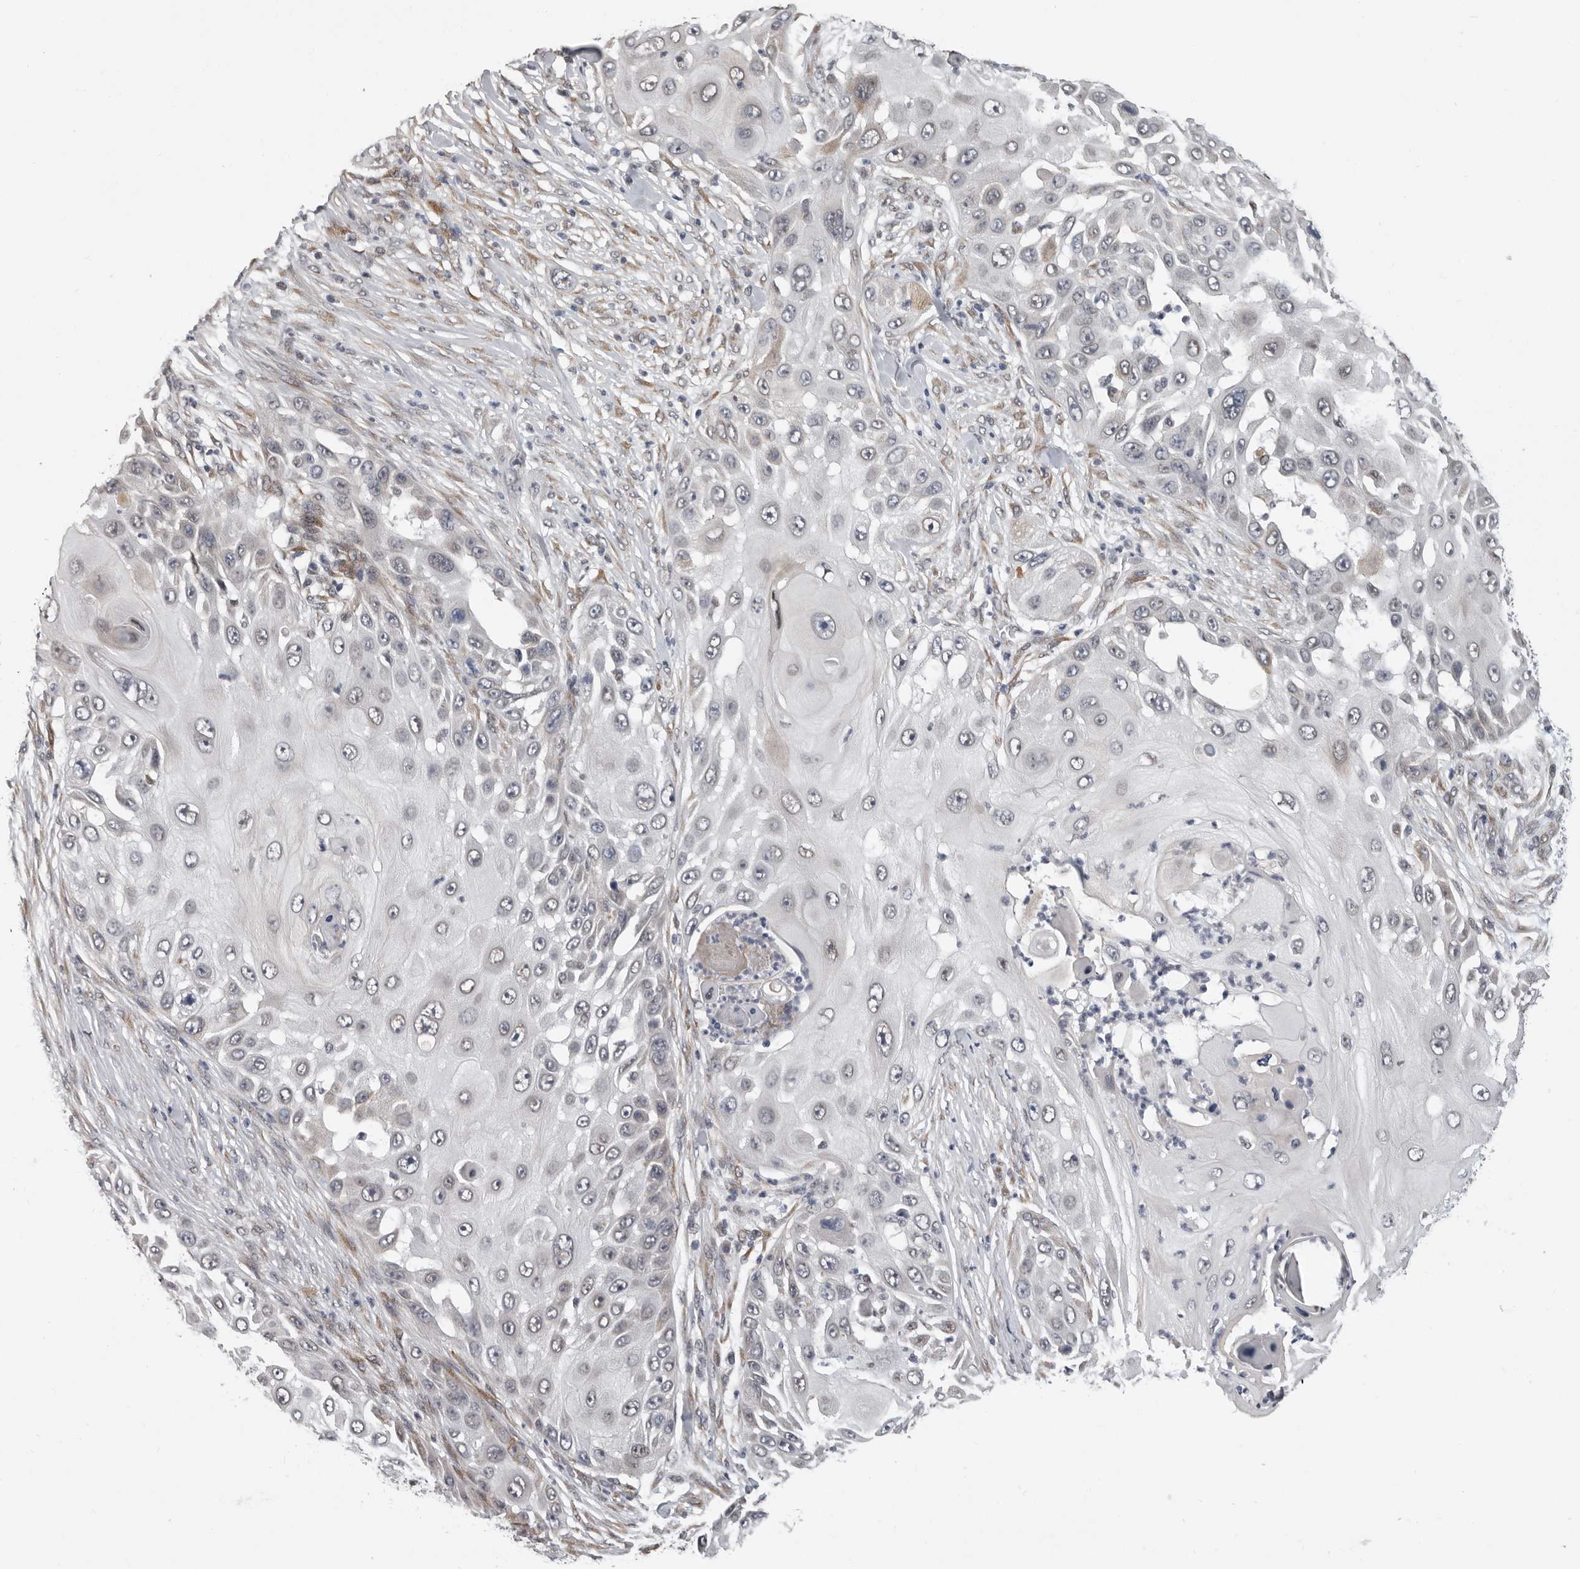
{"staining": {"intensity": "negative", "quantity": "none", "location": "none"}, "tissue": "skin cancer", "cell_type": "Tumor cells", "image_type": "cancer", "snomed": [{"axis": "morphology", "description": "Squamous cell carcinoma, NOS"}, {"axis": "topography", "description": "Skin"}], "caption": "This is a micrograph of immunohistochemistry staining of squamous cell carcinoma (skin), which shows no expression in tumor cells.", "gene": "RALGPS2", "patient": {"sex": "female", "age": 44}}